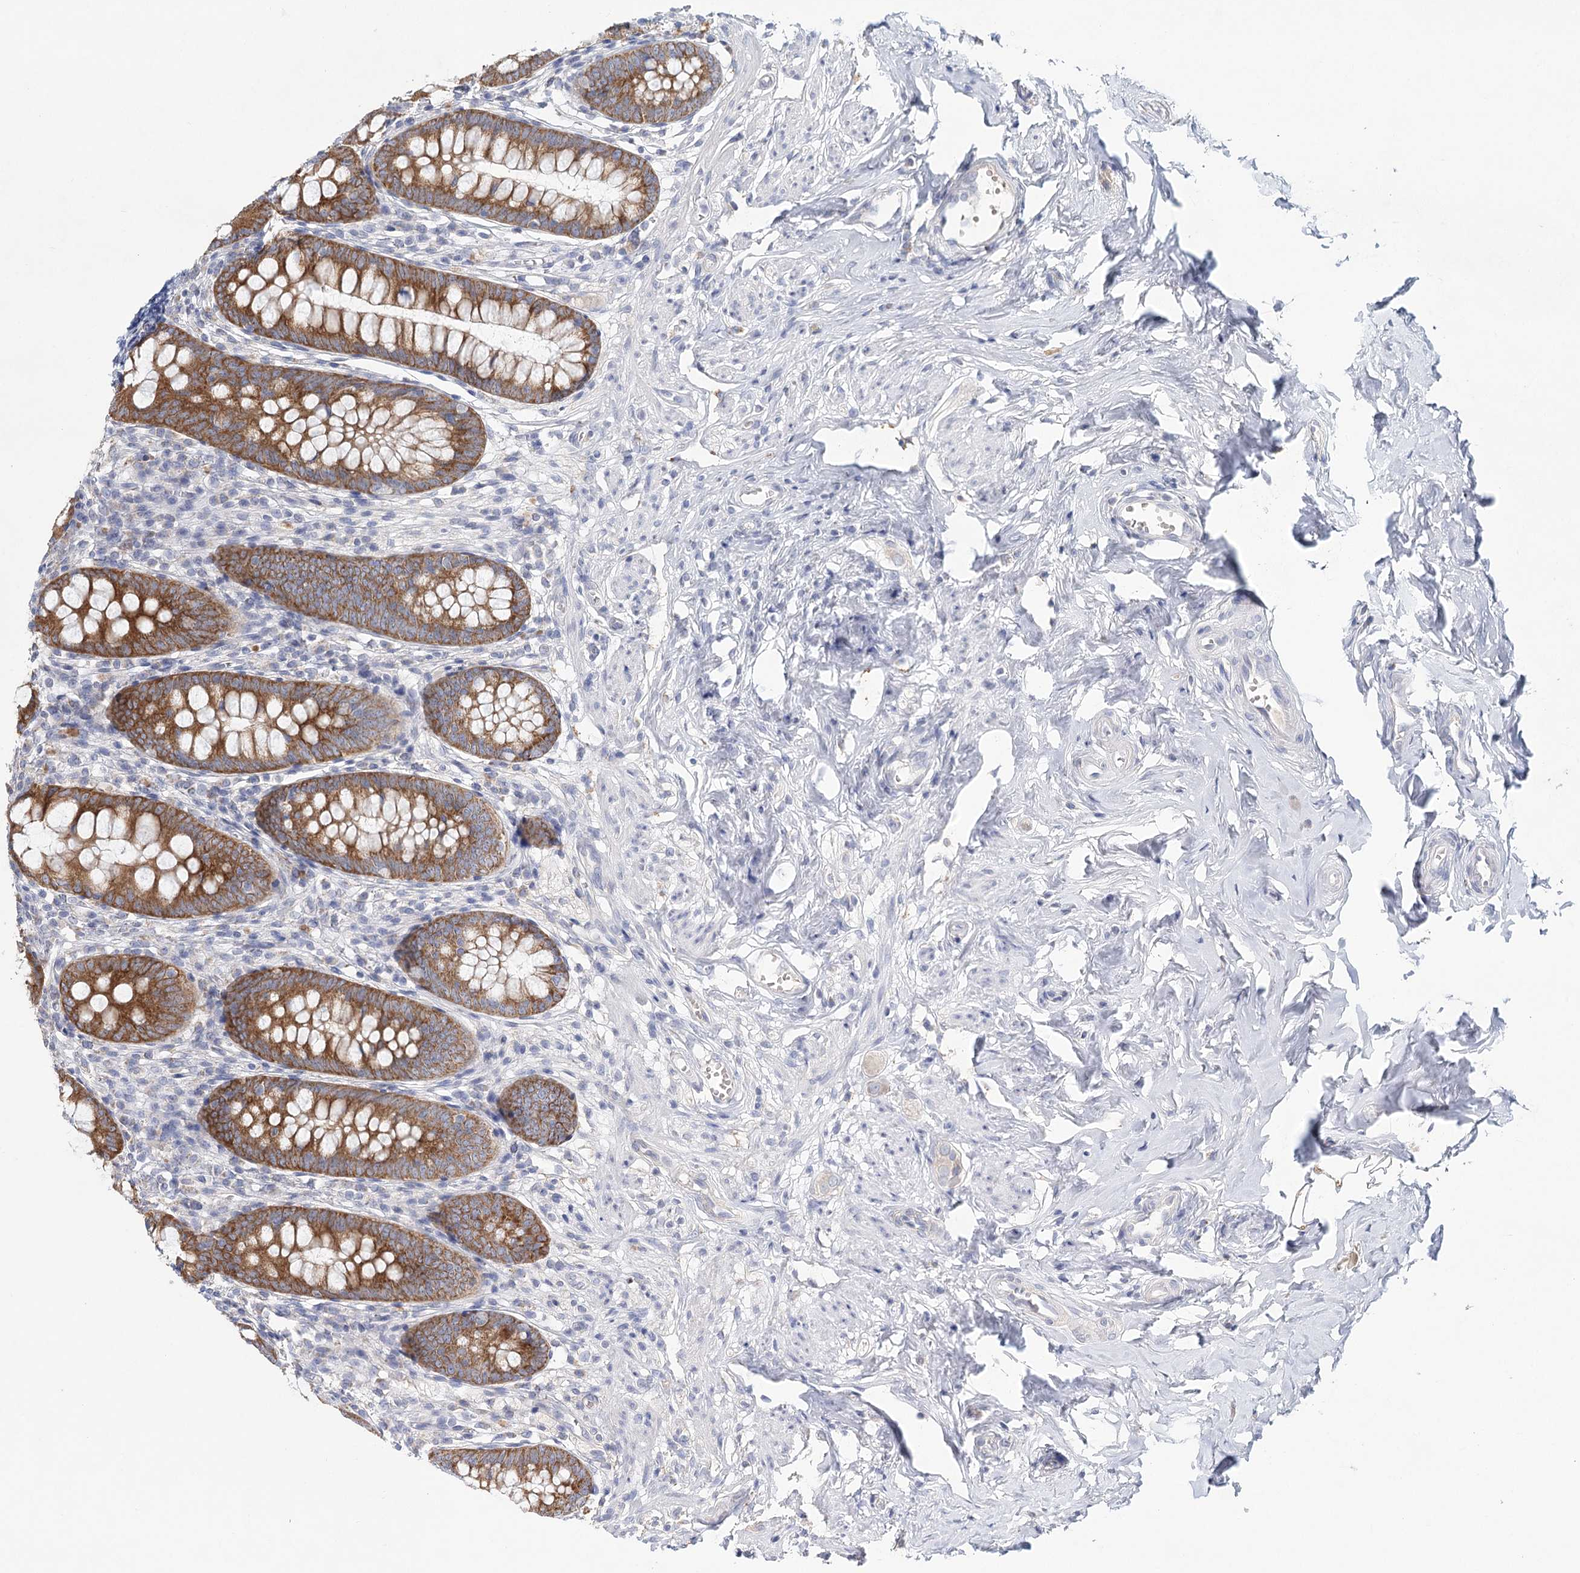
{"staining": {"intensity": "moderate", "quantity": ">75%", "location": "cytoplasmic/membranous"}, "tissue": "appendix", "cell_type": "Glandular cells", "image_type": "normal", "snomed": [{"axis": "morphology", "description": "Normal tissue, NOS"}, {"axis": "topography", "description": "Appendix"}], "caption": "The histopathology image reveals a brown stain indicating the presence of a protein in the cytoplasmic/membranous of glandular cells in appendix. Using DAB (brown) and hematoxylin (blue) stains, captured at high magnification using brightfield microscopy.", "gene": "ARHGAP44", "patient": {"sex": "female", "age": 51}}